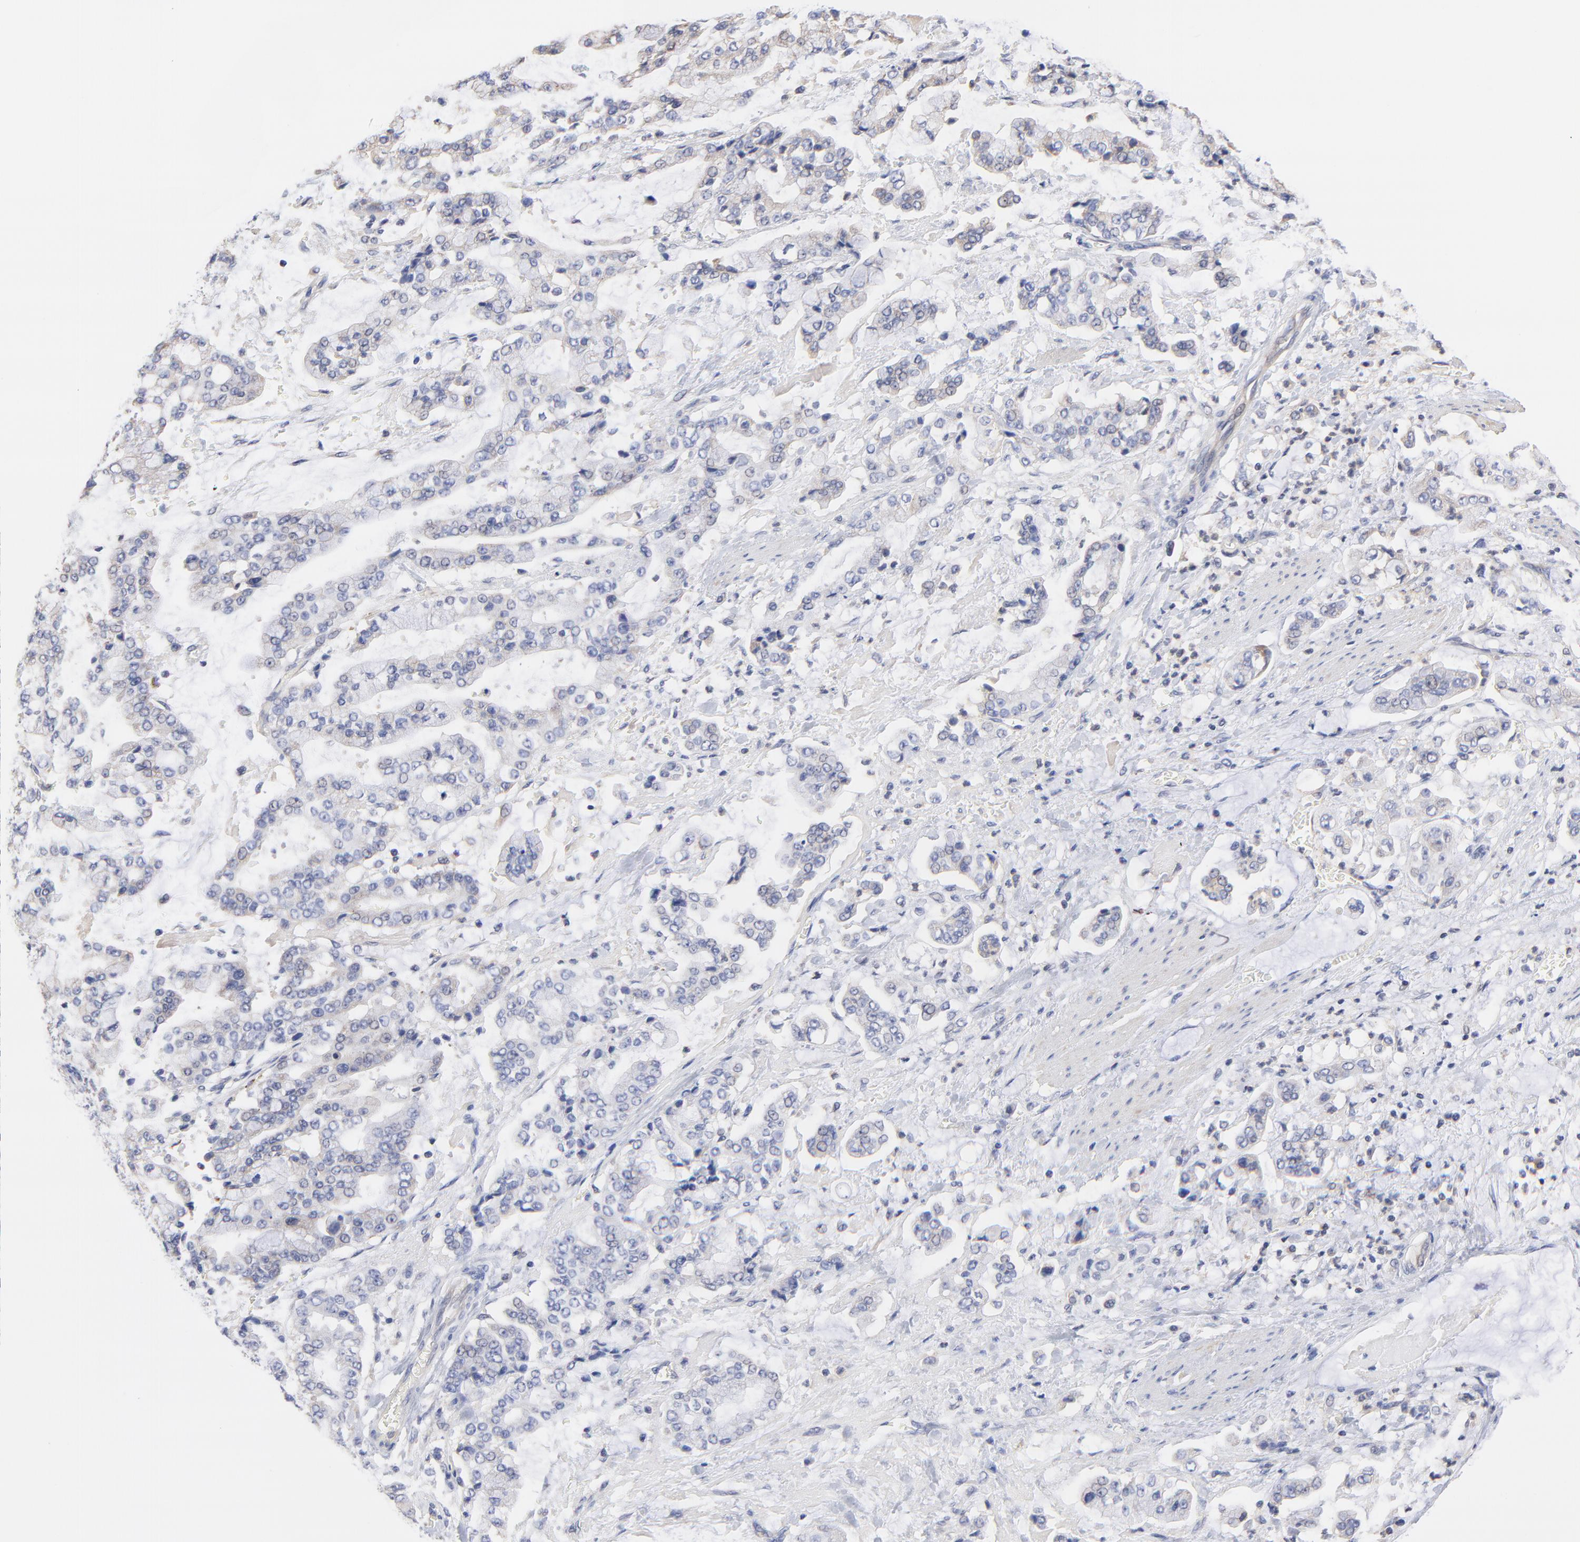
{"staining": {"intensity": "negative", "quantity": "none", "location": "none"}, "tissue": "stomach cancer", "cell_type": "Tumor cells", "image_type": "cancer", "snomed": [{"axis": "morphology", "description": "Normal tissue, NOS"}, {"axis": "morphology", "description": "Adenocarcinoma, NOS"}, {"axis": "topography", "description": "Stomach, upper"}, {"axis": "topography", "description": "Stomach"}], "caption": "Tumor cells are negative for protein expression in human stomach cancer (adenocarcinoma).", "gene": "PCMT1", "patient": {"sex": "male", "age": 76}}